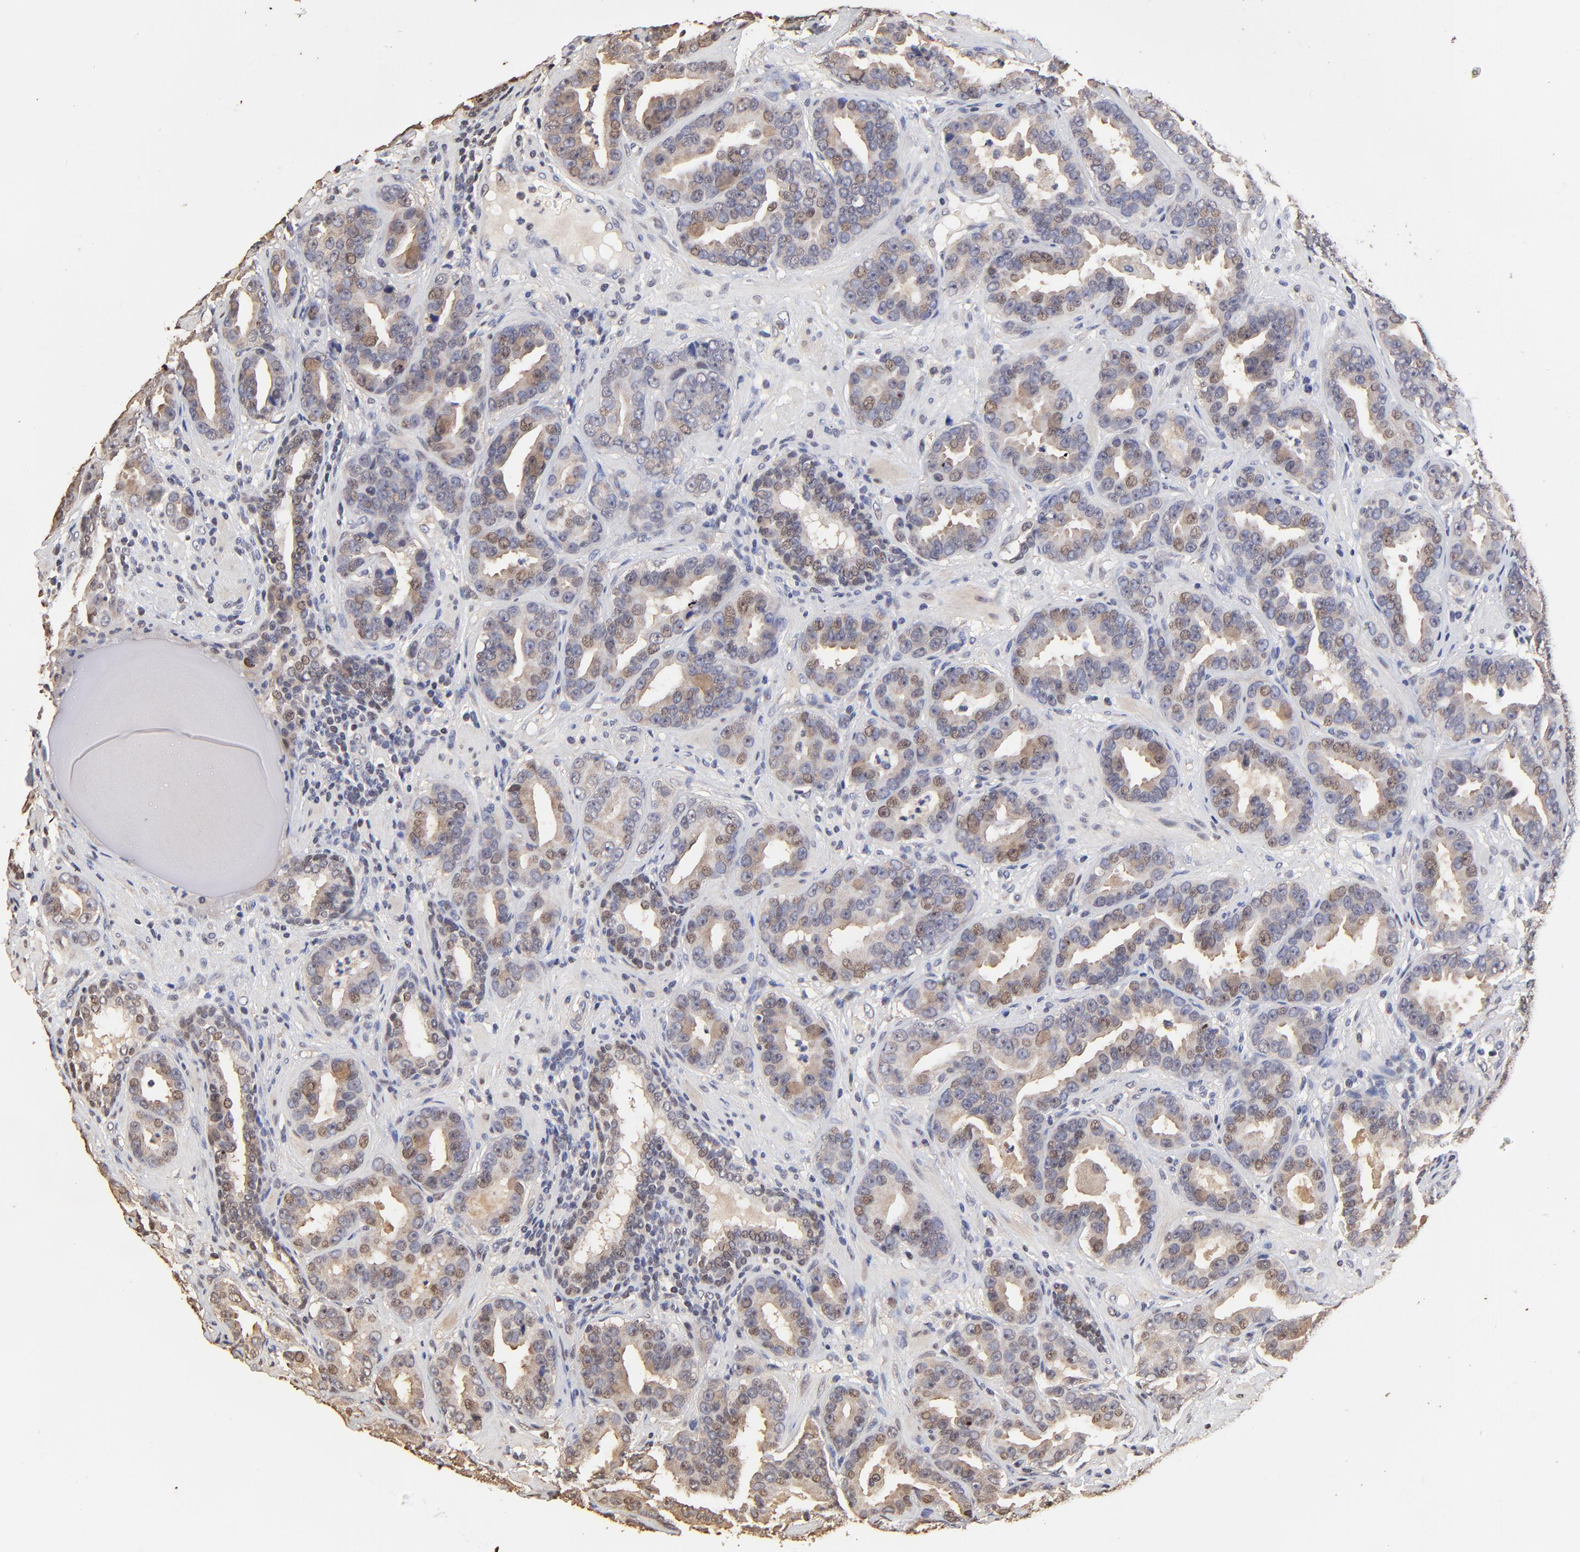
{"staining": {"intensity": "weak", "quantity": "25%-75%", "location": "nuclear"}, "tissue": "prostate cancer", "cell_type": "Tumor cells", "image_type": "cancer", "snomed": [{"axis": "morphology", "description": "Adenocarcinoma, Low grade"}, {"axis": "topography", "description": "Prostate"}], "caption": "A low amount of weak nuclear staining is seen in about 25%-75% of tumor cells in prostate cancer (low-grade adenocarcinoma) tissue.", "gene": "BIRC5", "patient": {"sex": "male", "age": 59}}